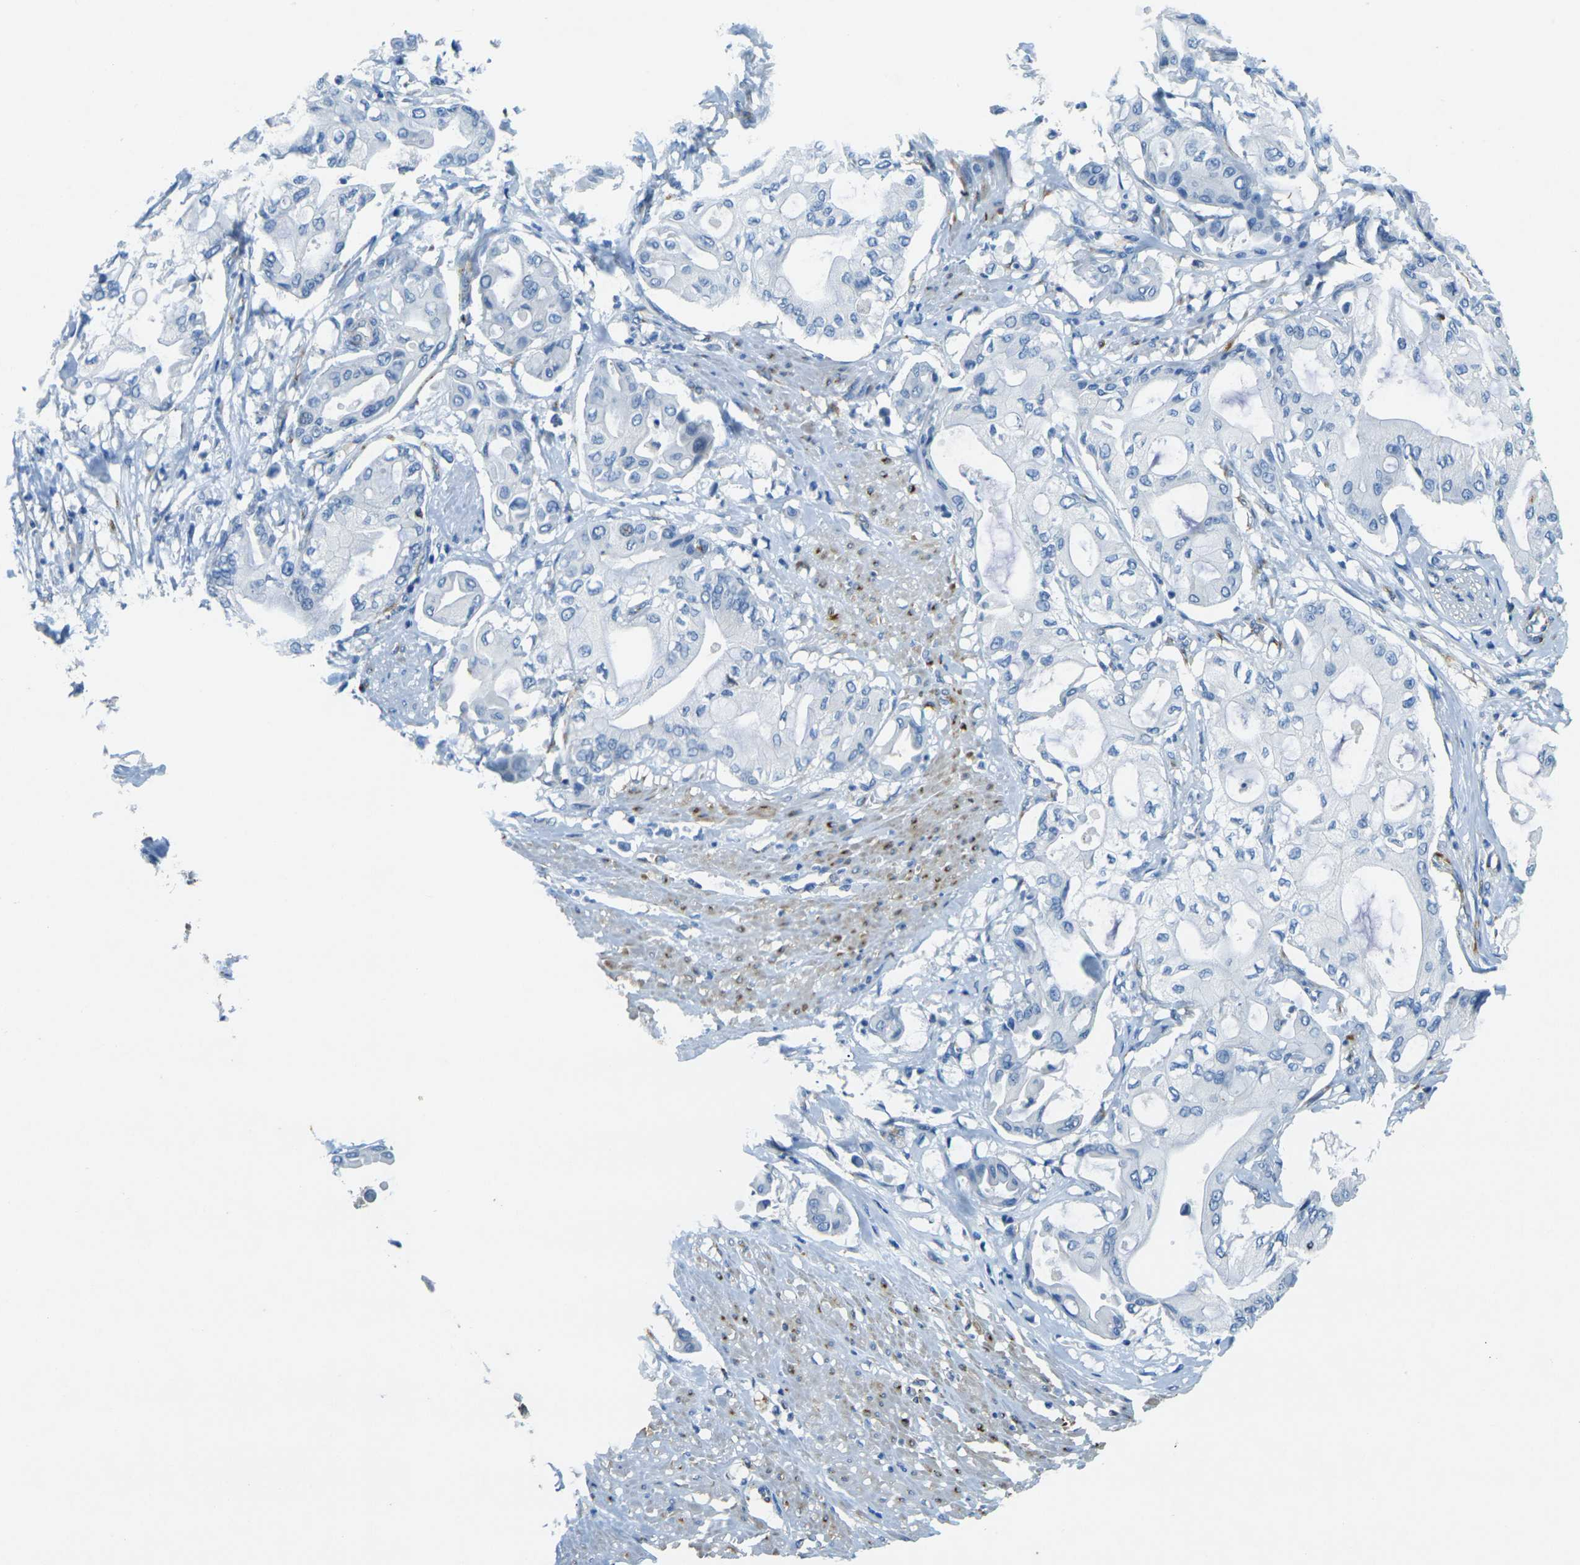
{"staining": {"intensity": "negative", "quantity": "none", "location": "none"}, "tissue": "pancreatic cancer", "cell_type": "Tumor cells", "image_type": "cancer", "snomed": [{"axis": "morphology", "description": "Adenocarcinoma, NOS"}, {"axis": "morphology", "description": "Adenocarcinoma, metastatic, NOS"}, {"axis": "topography", "description": "Lymph node"}, {"axis": "topography", "description": "Pancreas"}, {"axis": "topography", "description": "Duodenum"}], "caption": "The histopathology image demonstrates no significant staining in tumor cells of pancreatic cancer.", "gene": "SORT1", "patient": {"sex": "female", "age": 64}}